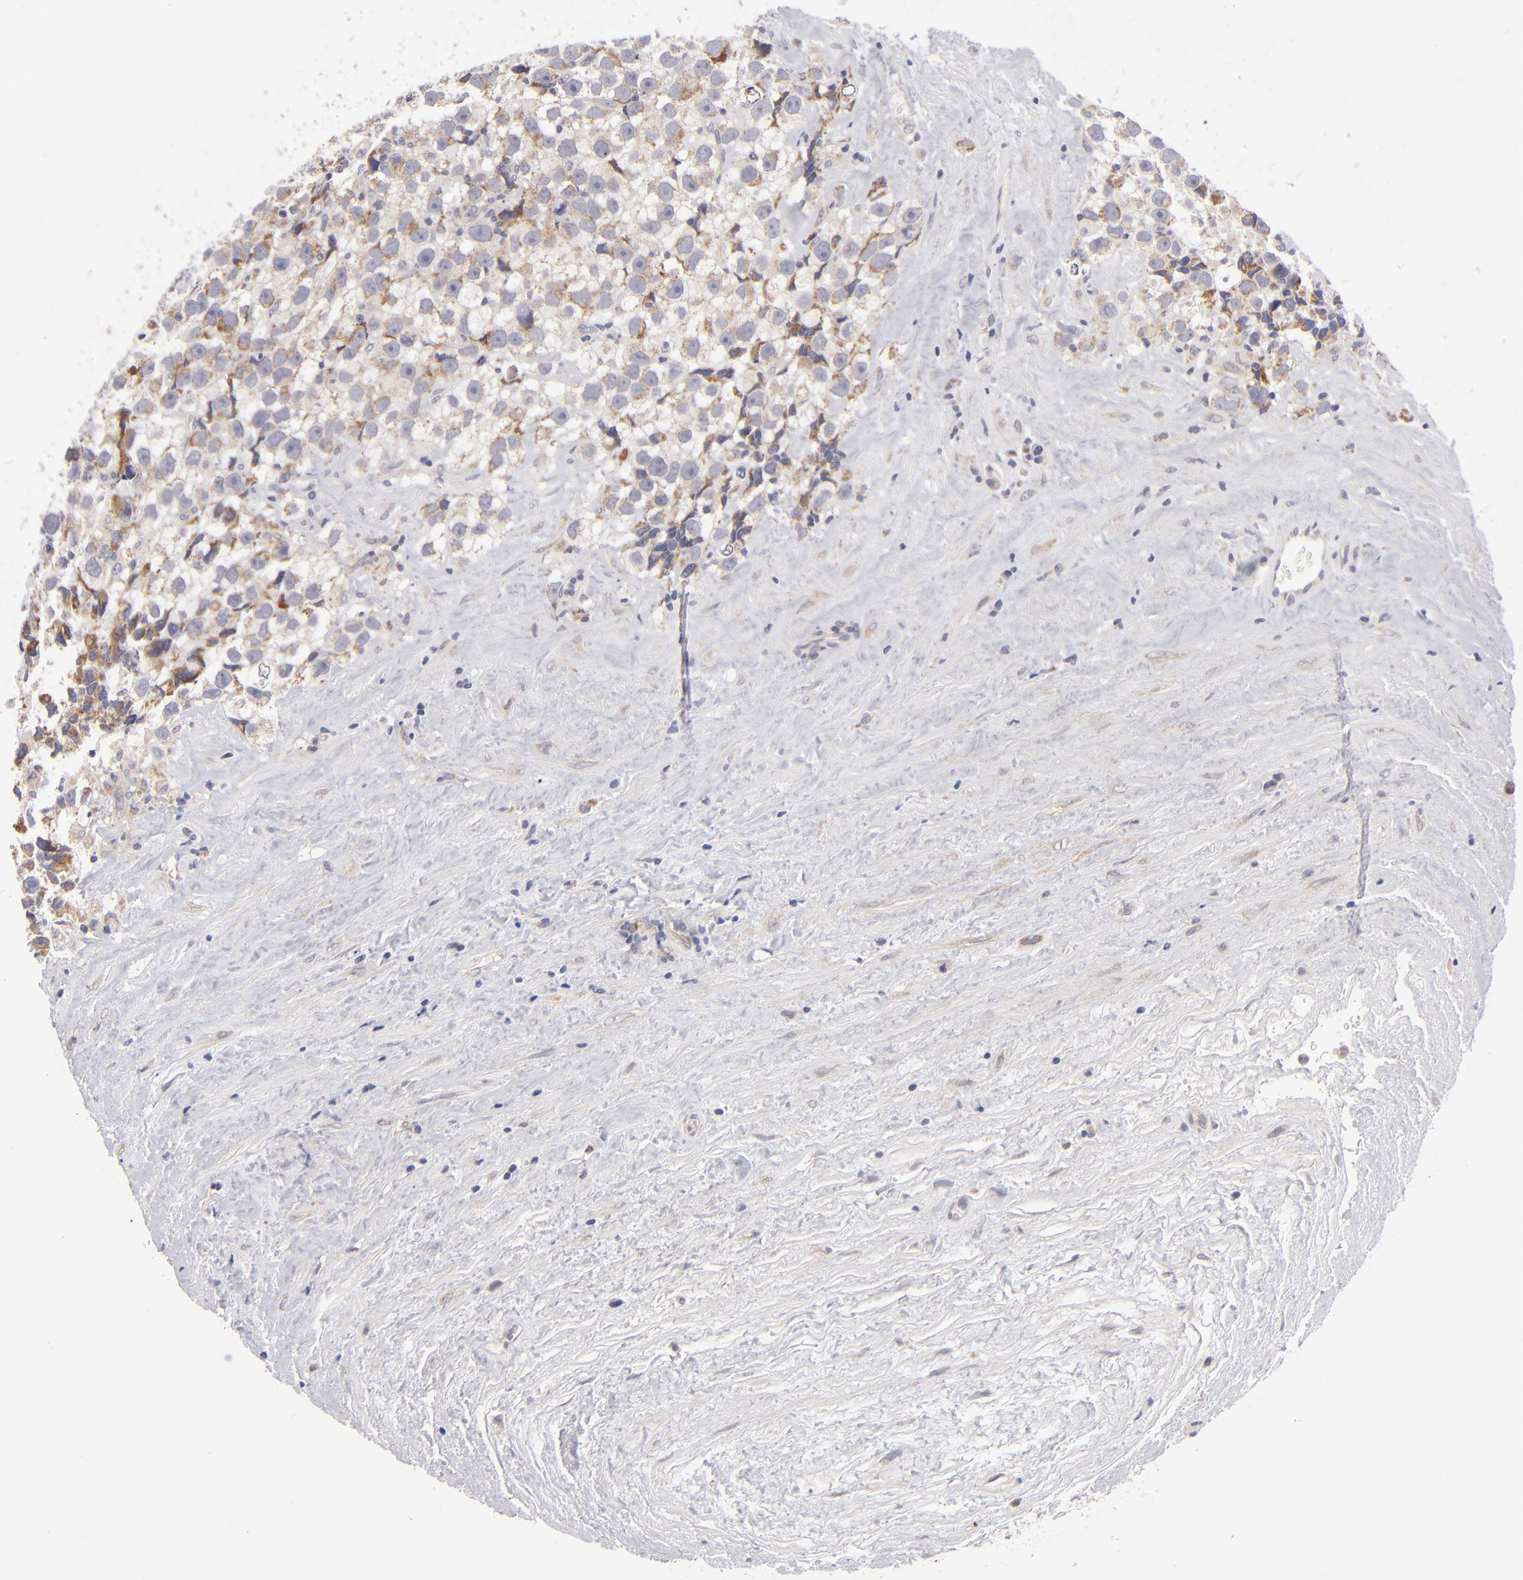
{"staining": {"intensity": "moderate", "quantity": ">75%", "location": "cytoplasmic/membranous"}, "tissue": "testis cancer", "cell_type": "Tumor cells", "image_type": "cancer", "snomed": [{"axis": "morphology", "description": "Seminoma, NOS"}, {"axis": "topography", "description": "Testis"}], "caption": "Immunohistochemistry histopathology image of human testis cancer (seminoma) stained for a protein (brown), which reveals medium levels of moderate cytoplasmic/membranous expression in about >75% of tumor cells.", "gene": "HCCS", "patient": {"sex": "male", "age": 43}}